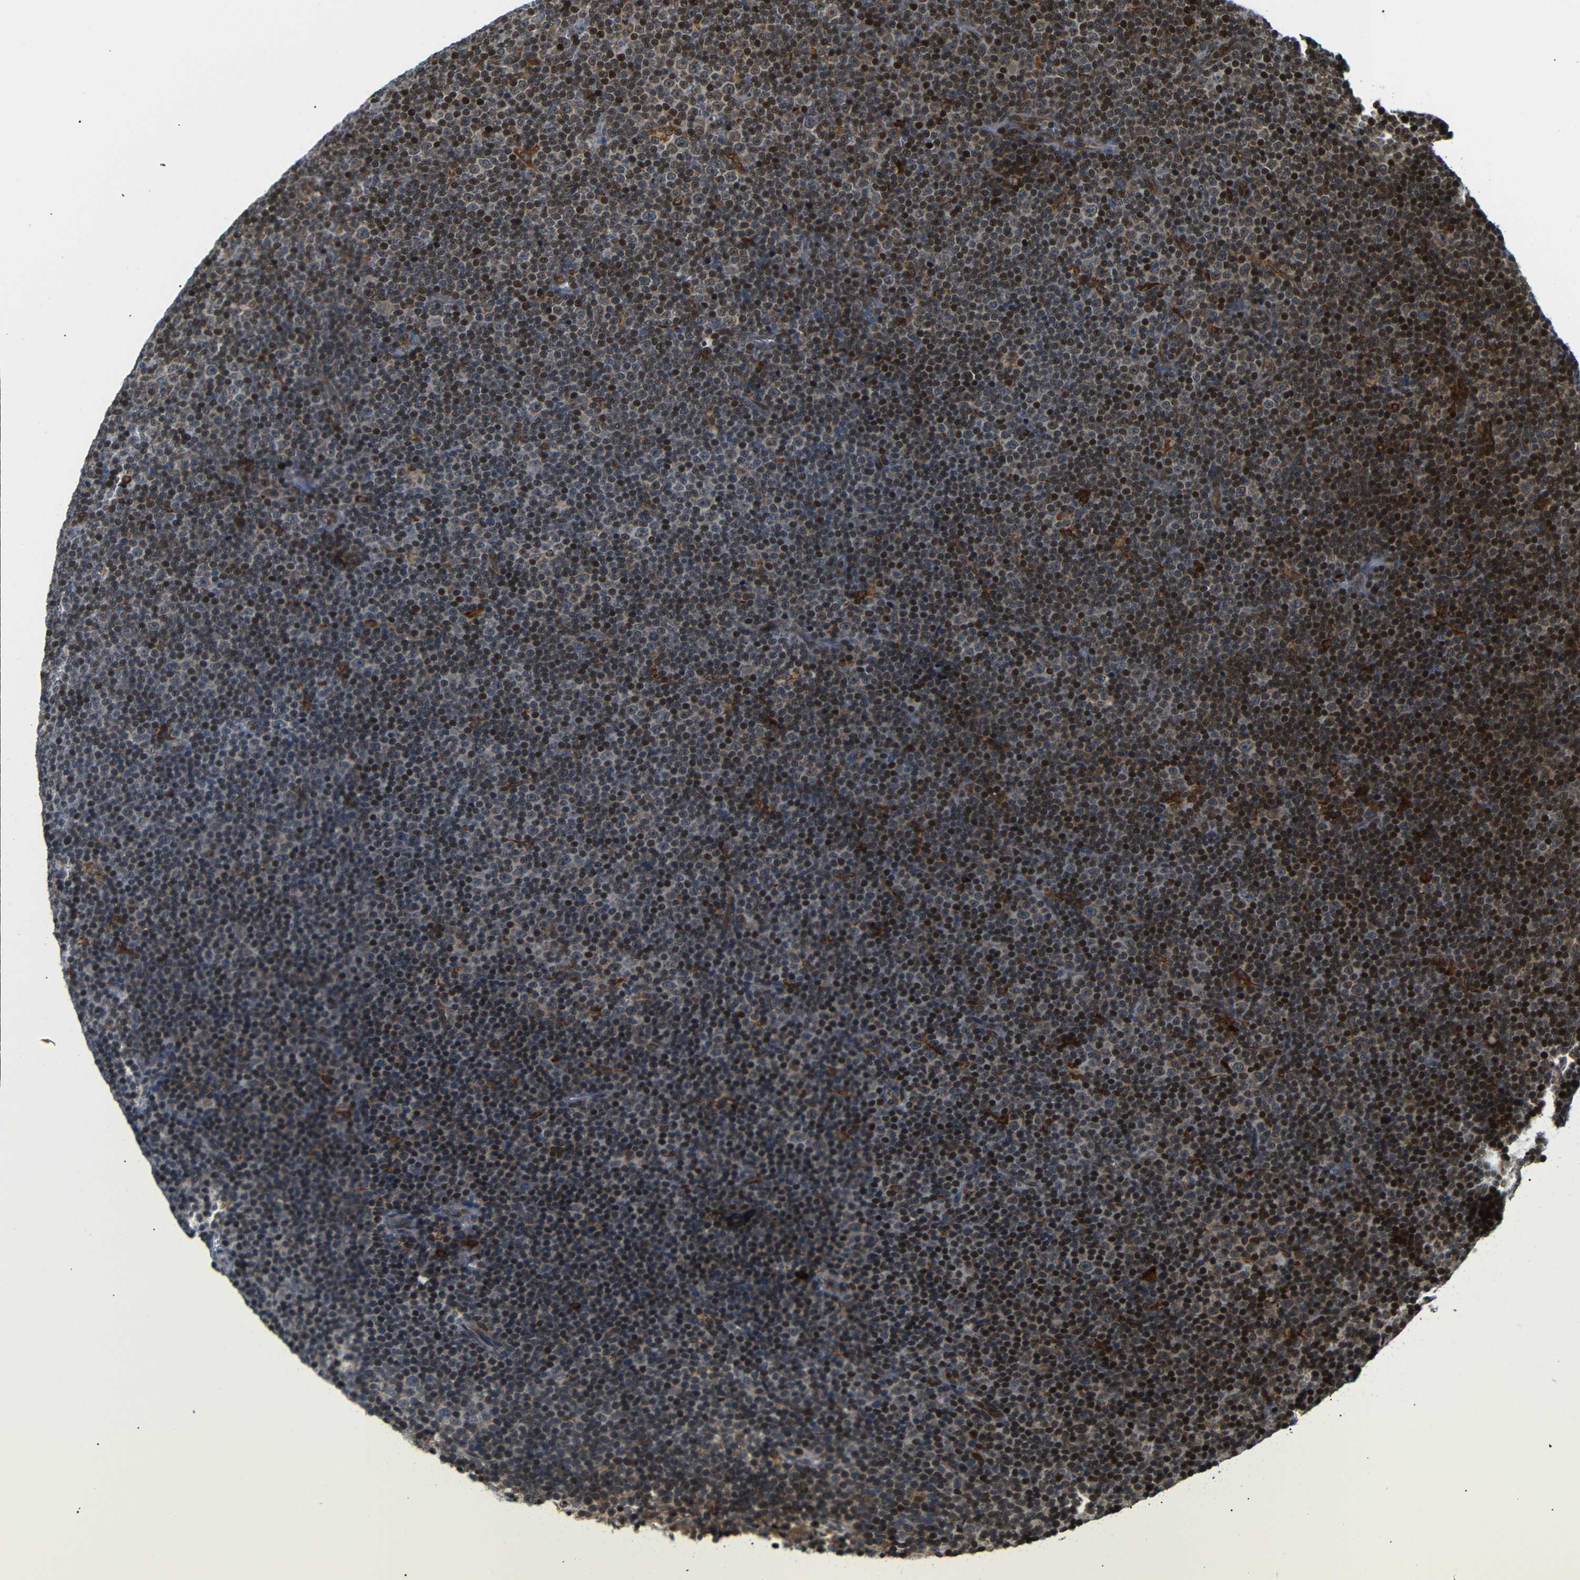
{"staining": {"intensity": "strong", "quantity": "25%-75%", "location": "nuclear"}, "tissue": "lymphoma", "cell_type": "Tumor cells", "image_type": "cancer", "snomed": [{"axis": "morphology", "description": "Malignant lymphoma, non-Hodgkin's type, Low grade"}, {"axis": "topography", "description": "Lymph node"}], "caption": "A high amount of strong nuclear positivity is seen in about 25%-75% of tumor cells in malignant lymphoma, non-Hodgkin's type (low-grade) tissue.", "gene": "SPCS2", "patient": {"sex": "female", "age": 67}}